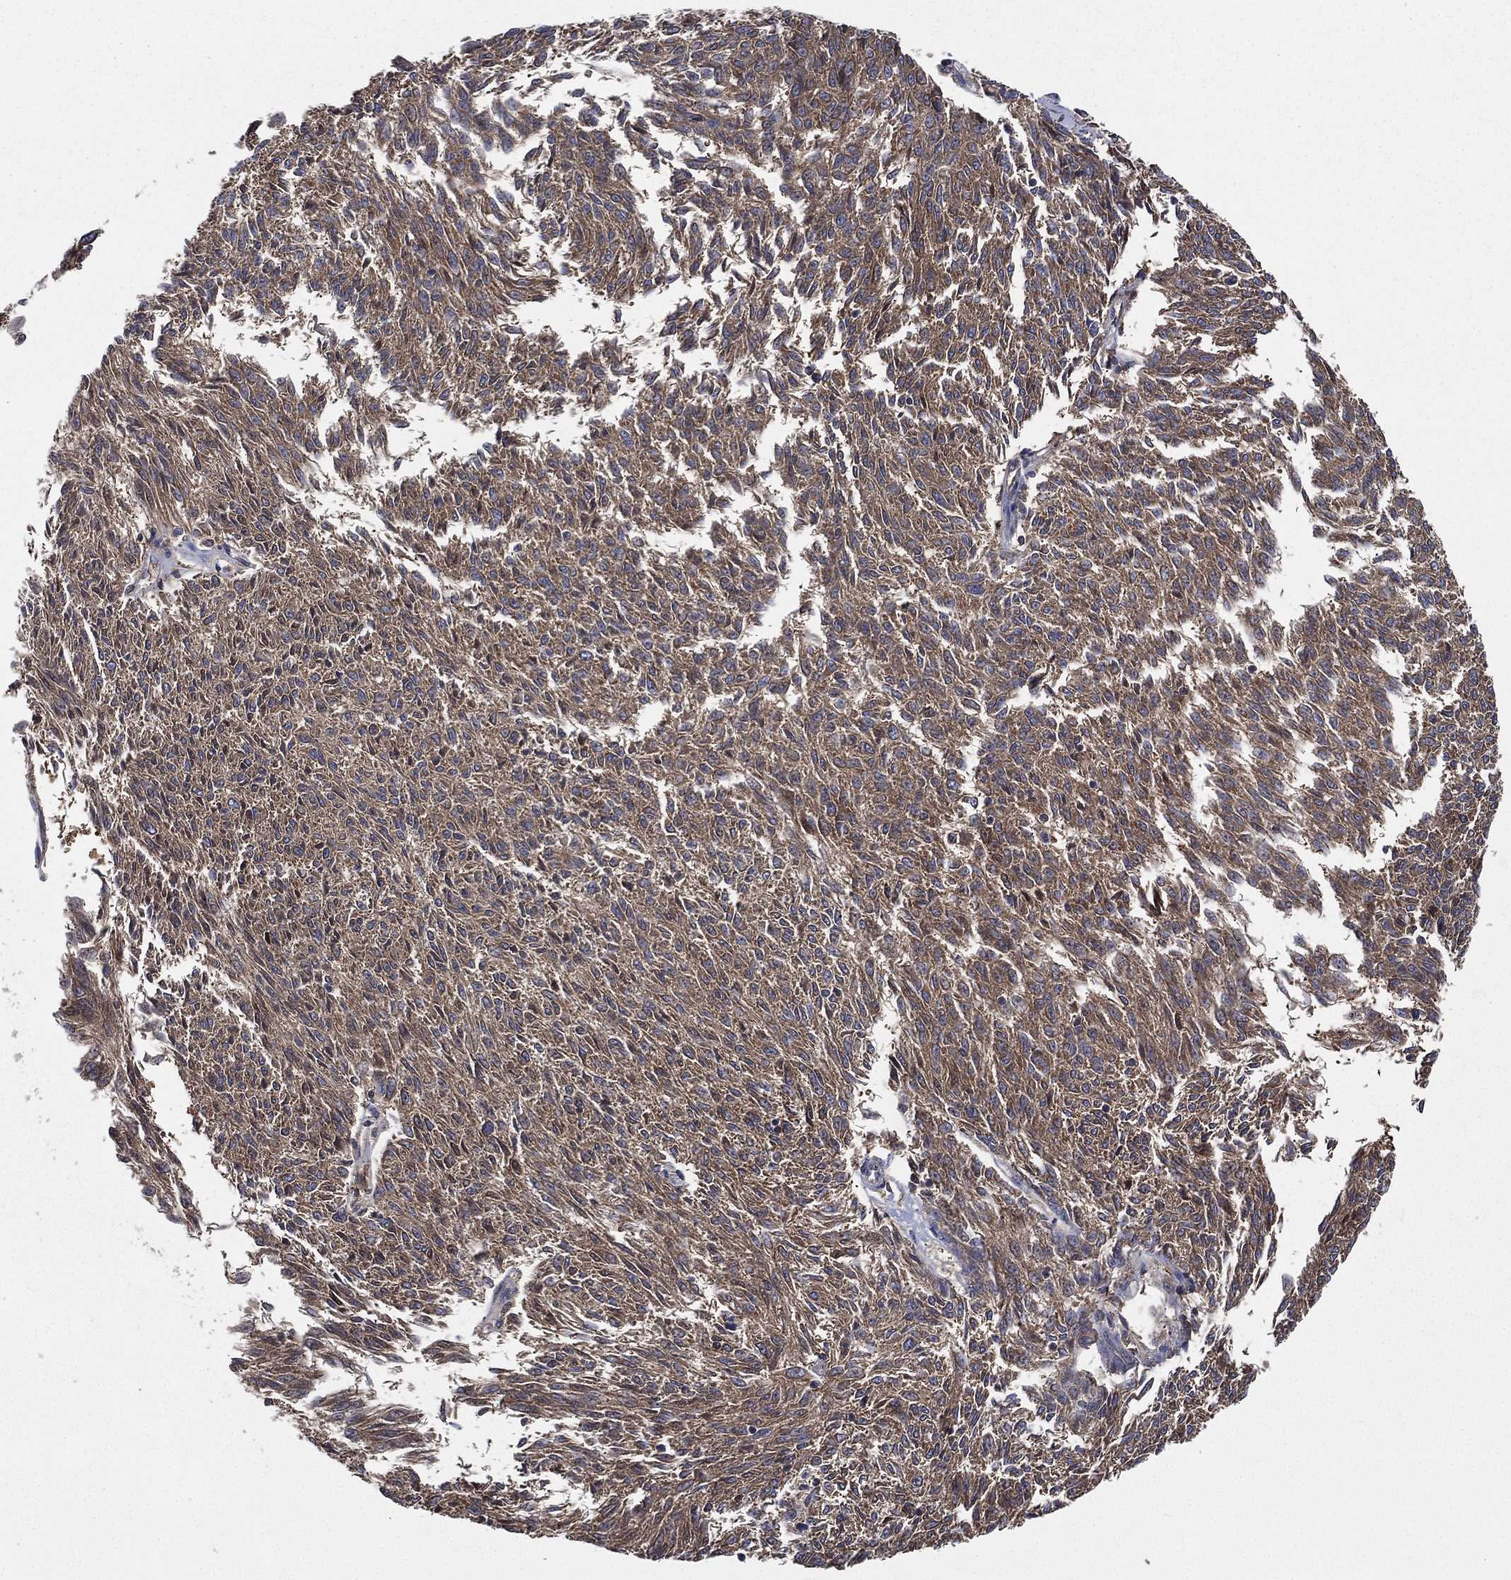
{"staining": {"intensity": "moderate", "quantity": "25%-75%", "location": "cytoplasmic/membranous"}, "tissue": "melanoma", "cell_type": "Tumor cells", "image_type": "cancer", "snomed": [{"axis": "morphology", "description": "Malignant melanoma, NOS"}, {"axis": "topography", "description": "Skin"}], "caption": "This micrograph displays malignant melanoma stained with immunohistochemistry (IHC) to label a protein in brown. The cytoplasmic/membranous of tumor cells show moderate positivity for the protein. Nuclei are counter-stained blue.", "gene": "SMPD3", "patient": {"sex": "female", "age": 72}}